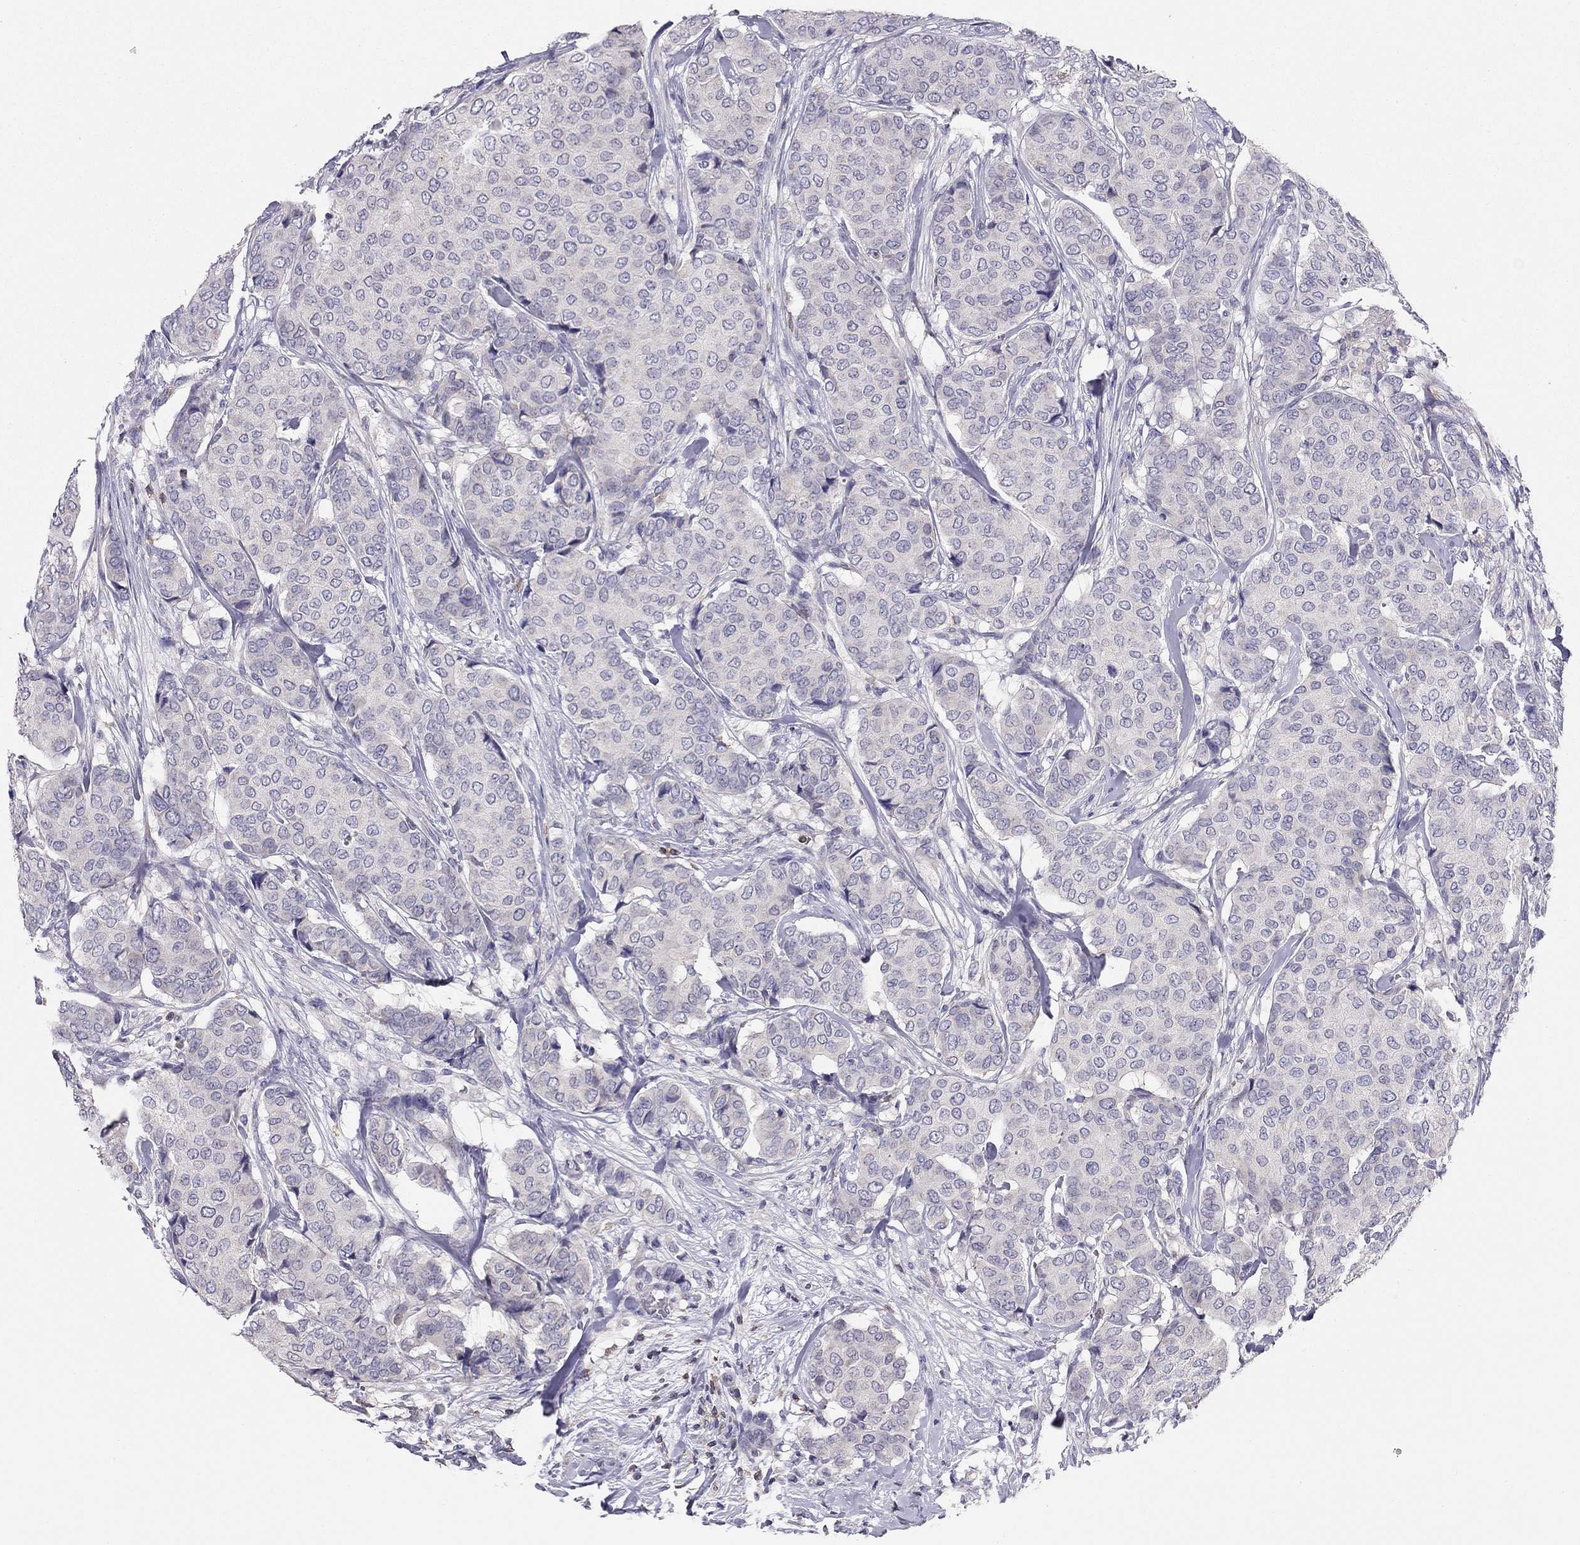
{"staining": {"intensity": "negative", "quantity": "none", "location": "none"}, "tissue": "breast cancer", "cell_type": "Tumor cells", "image_type": "cancer", "snomed": [{"axis": "morphology", "description": "Duct carcinoma"}, {"axis": "topography", "description": "Breast"}], "caption": "DAB immunohistochemical staining of breast intraductal carcinoma shows no significant expression in tumor cells.", "gene": "CITED1", "patient": {"sex": "female", "age": 75}}